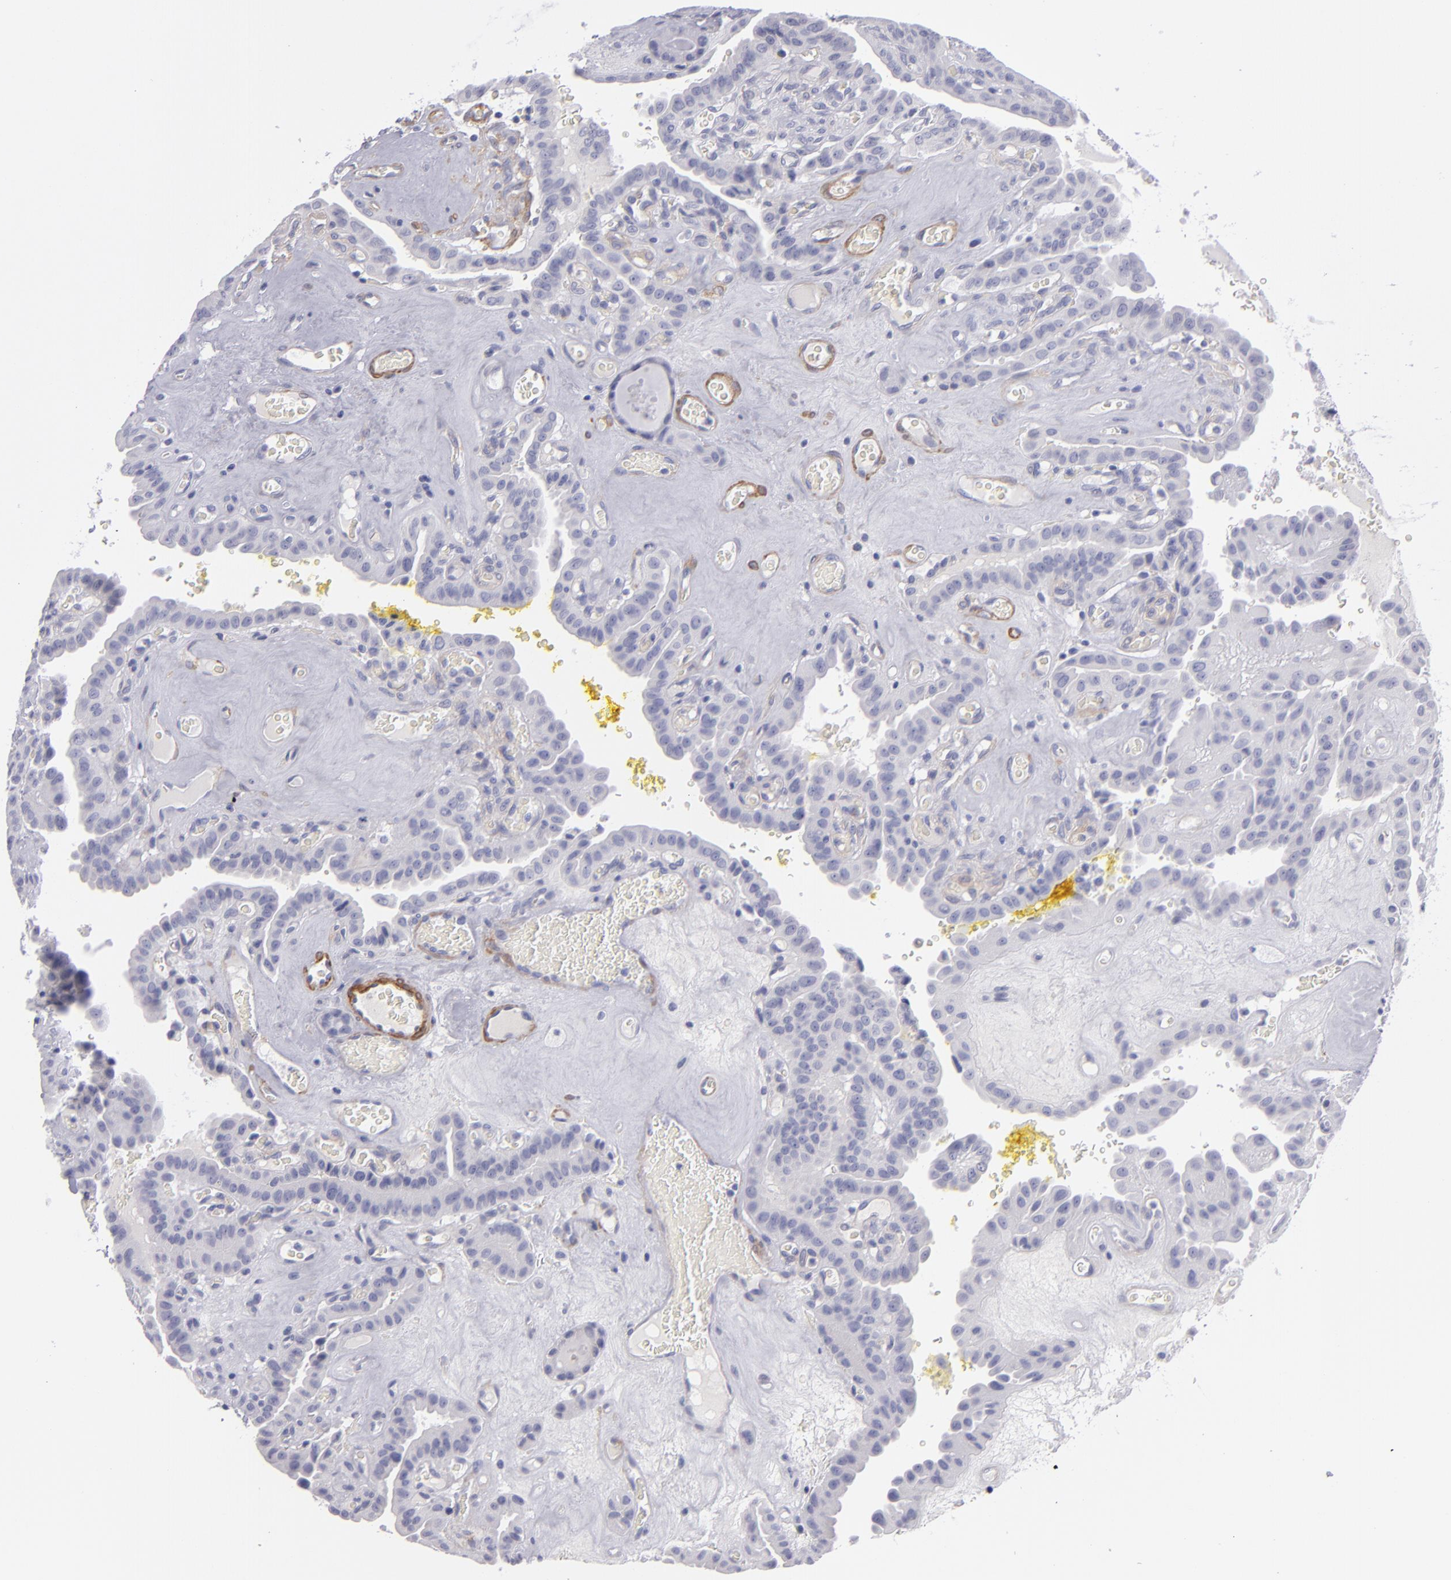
{"staining": {"intensity": "negative", "quantity": "none", "location": "none"}, "tissue": "thyroid cancer", "cell_type": "Tumor cells", "image_type": "cancer", "snomed": [{"axis": "morphology", "description": "Papillary adenocarcinoma, NOS"}, {"axis": "topography", "description": "Thyroid gland"}], "caption": "Immunohistochemistry (IHC) of human thyroid cancer demonstrates no positivity in tumor cells.", "gene": "MYH11", "patient": {"sex": "male", "age": 87}}